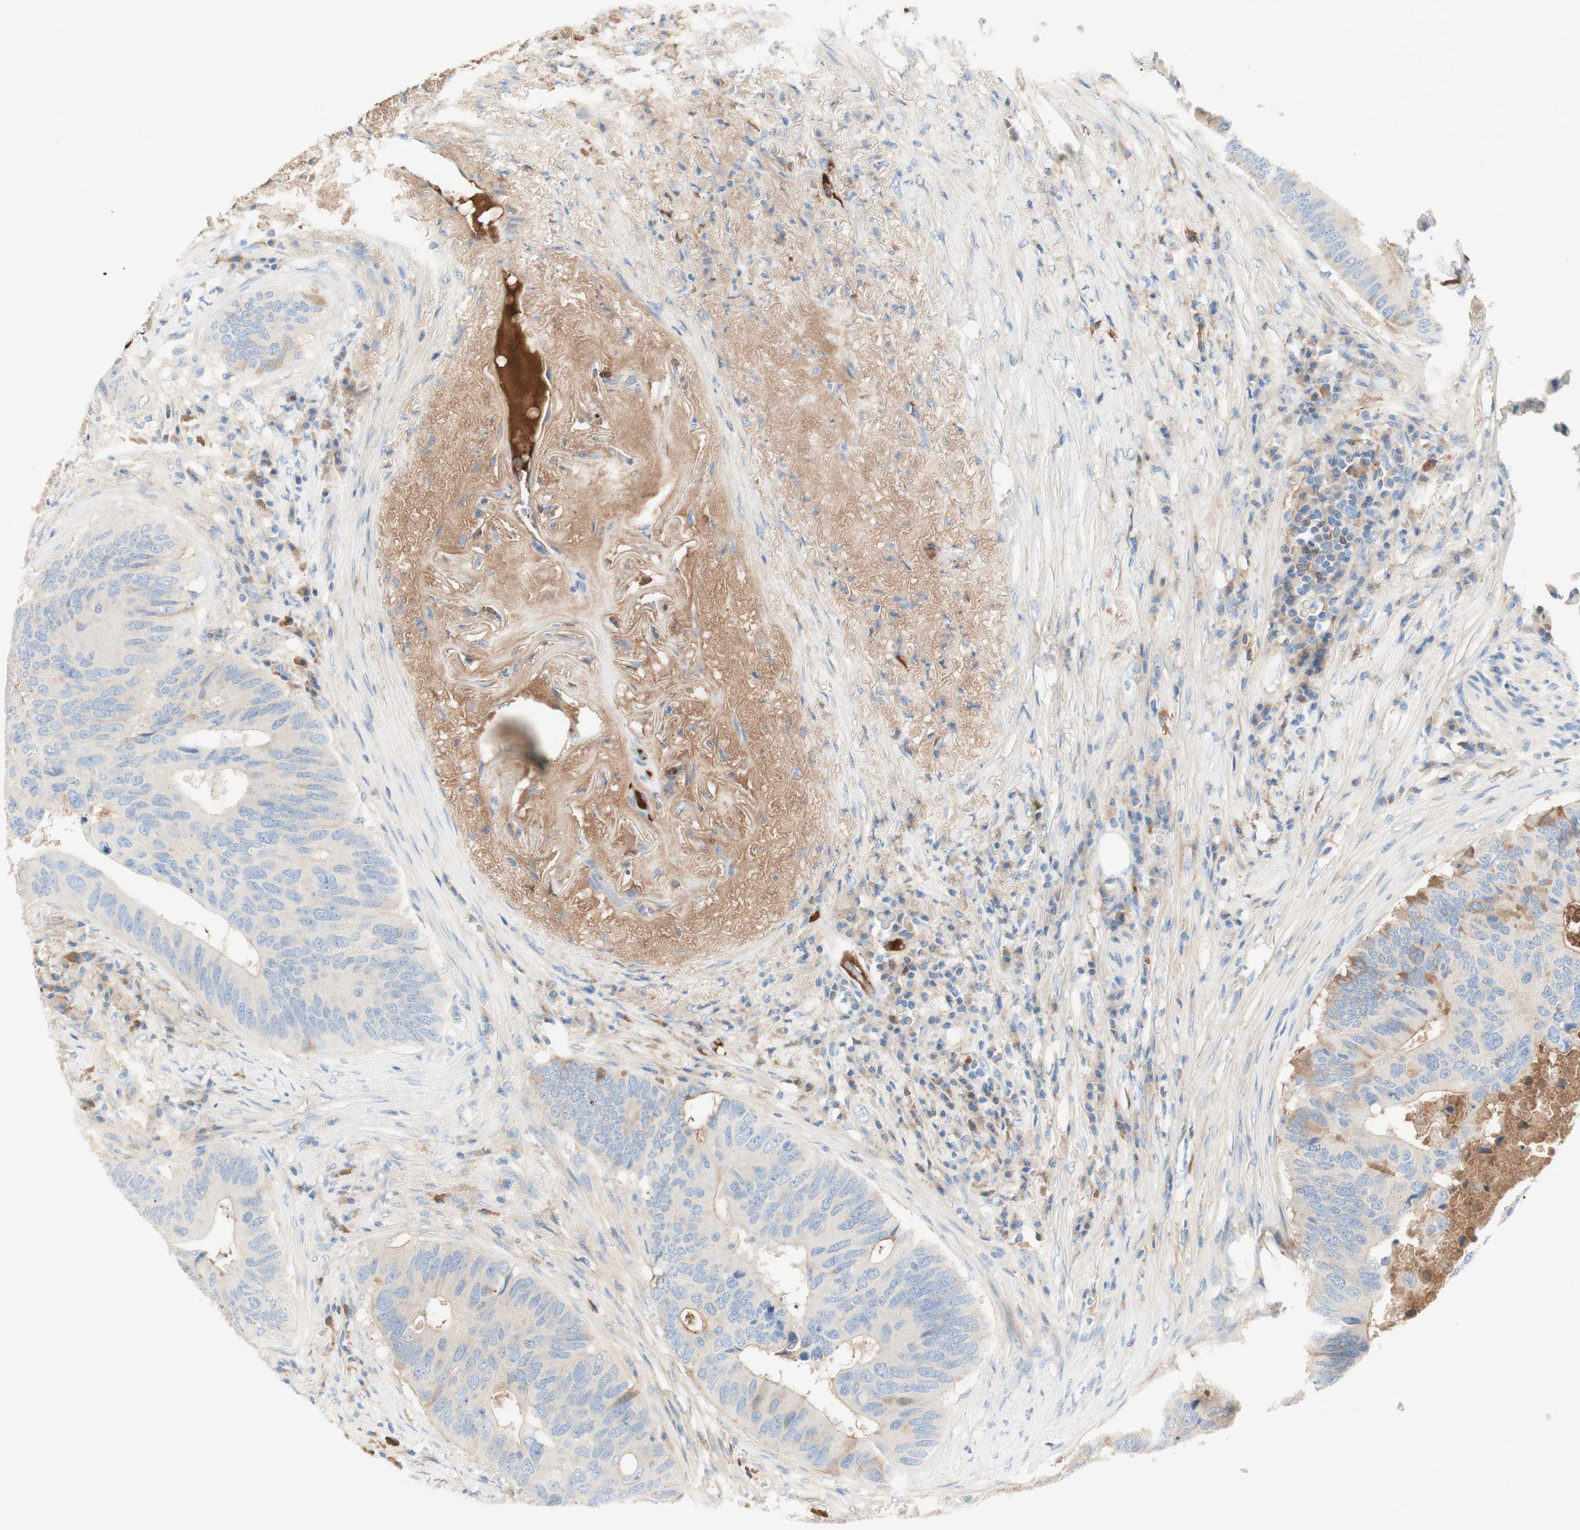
{"staining": {"intensity": "weak", "quantity": "25%-75%", "location": "cytoplasmic/membranous"}, "tissue": "colorectal cancer", "cell_type": "Tumor cells", "image_type": "cancer", "snomed": [{"axis": "morphology", "description": "Adenocarcinoma, NOS"}, {"axis": "topography", "description": "Colon"}], "caption": "This histopathology image reveals adenocarcinoma (colorectal) stained with IHC to label a protein in brown. The cytoplasmic/membranous of tumor cells show weak positivity for the protein. Nuclei are counter-stained blue.", "gene": "KNG1", "patient": {"sex": "male", "age": 71}}